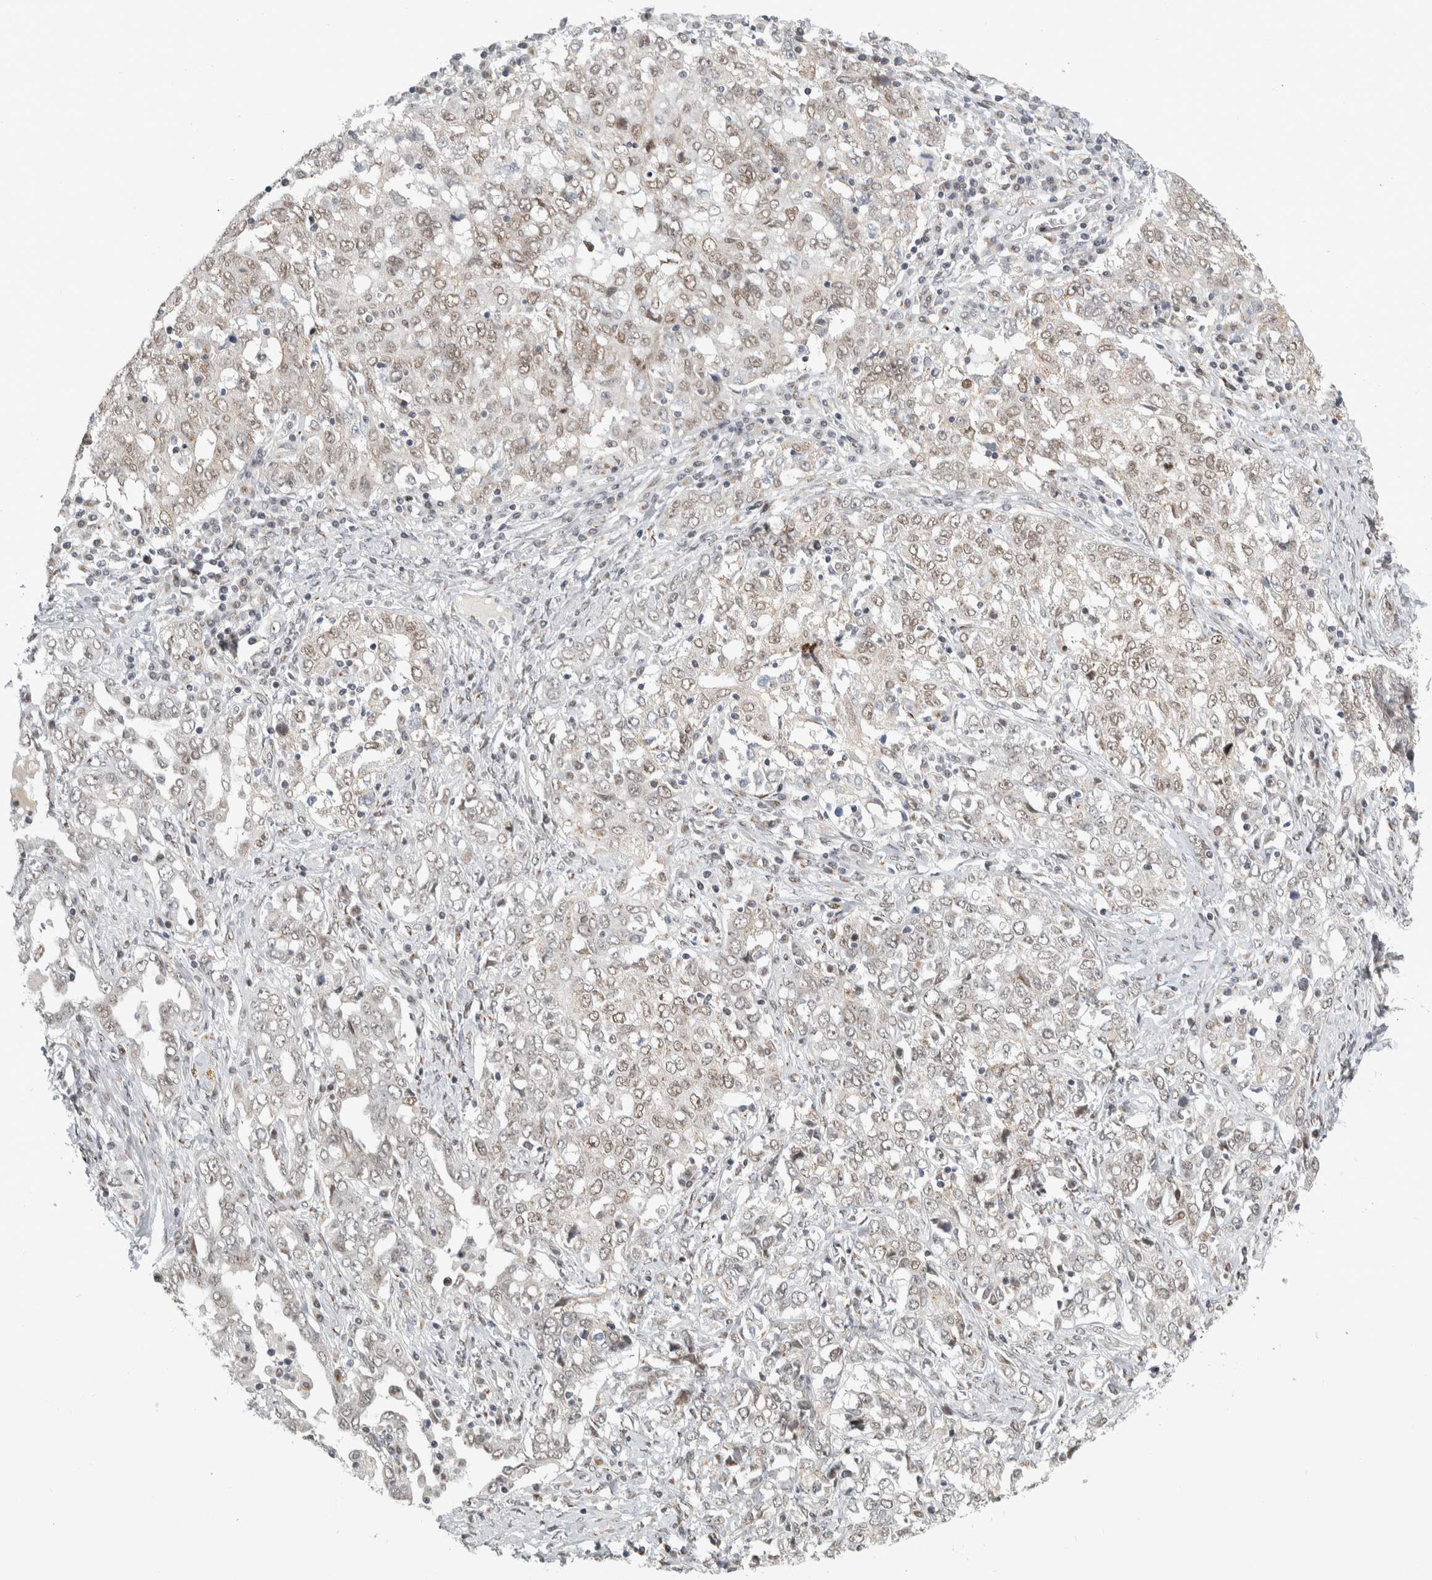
{"staining": {"intensity": "weak", "quantity": "25%-75%", "location": "cytoplasmic/membranous,nuclear"}, "tissue": "ovarian cancer", "cell_type": "Tumor cells", "image_type": "cancer", "snomed": [{"axis": "morphology", "description": "Carcinoma, endometroid"}, {"axis": "topography", "description": "Ovary"}], "caption": "Brown immunohistochemical staining in human endometroid carcinoma (ovarian) demonstrates weak cytoplasmic/membranous and nuclear positivity in about 25%-75% of tumor cells.", "gene": "ZMYND8", "patient": {"sex": "female", "age": 62}}